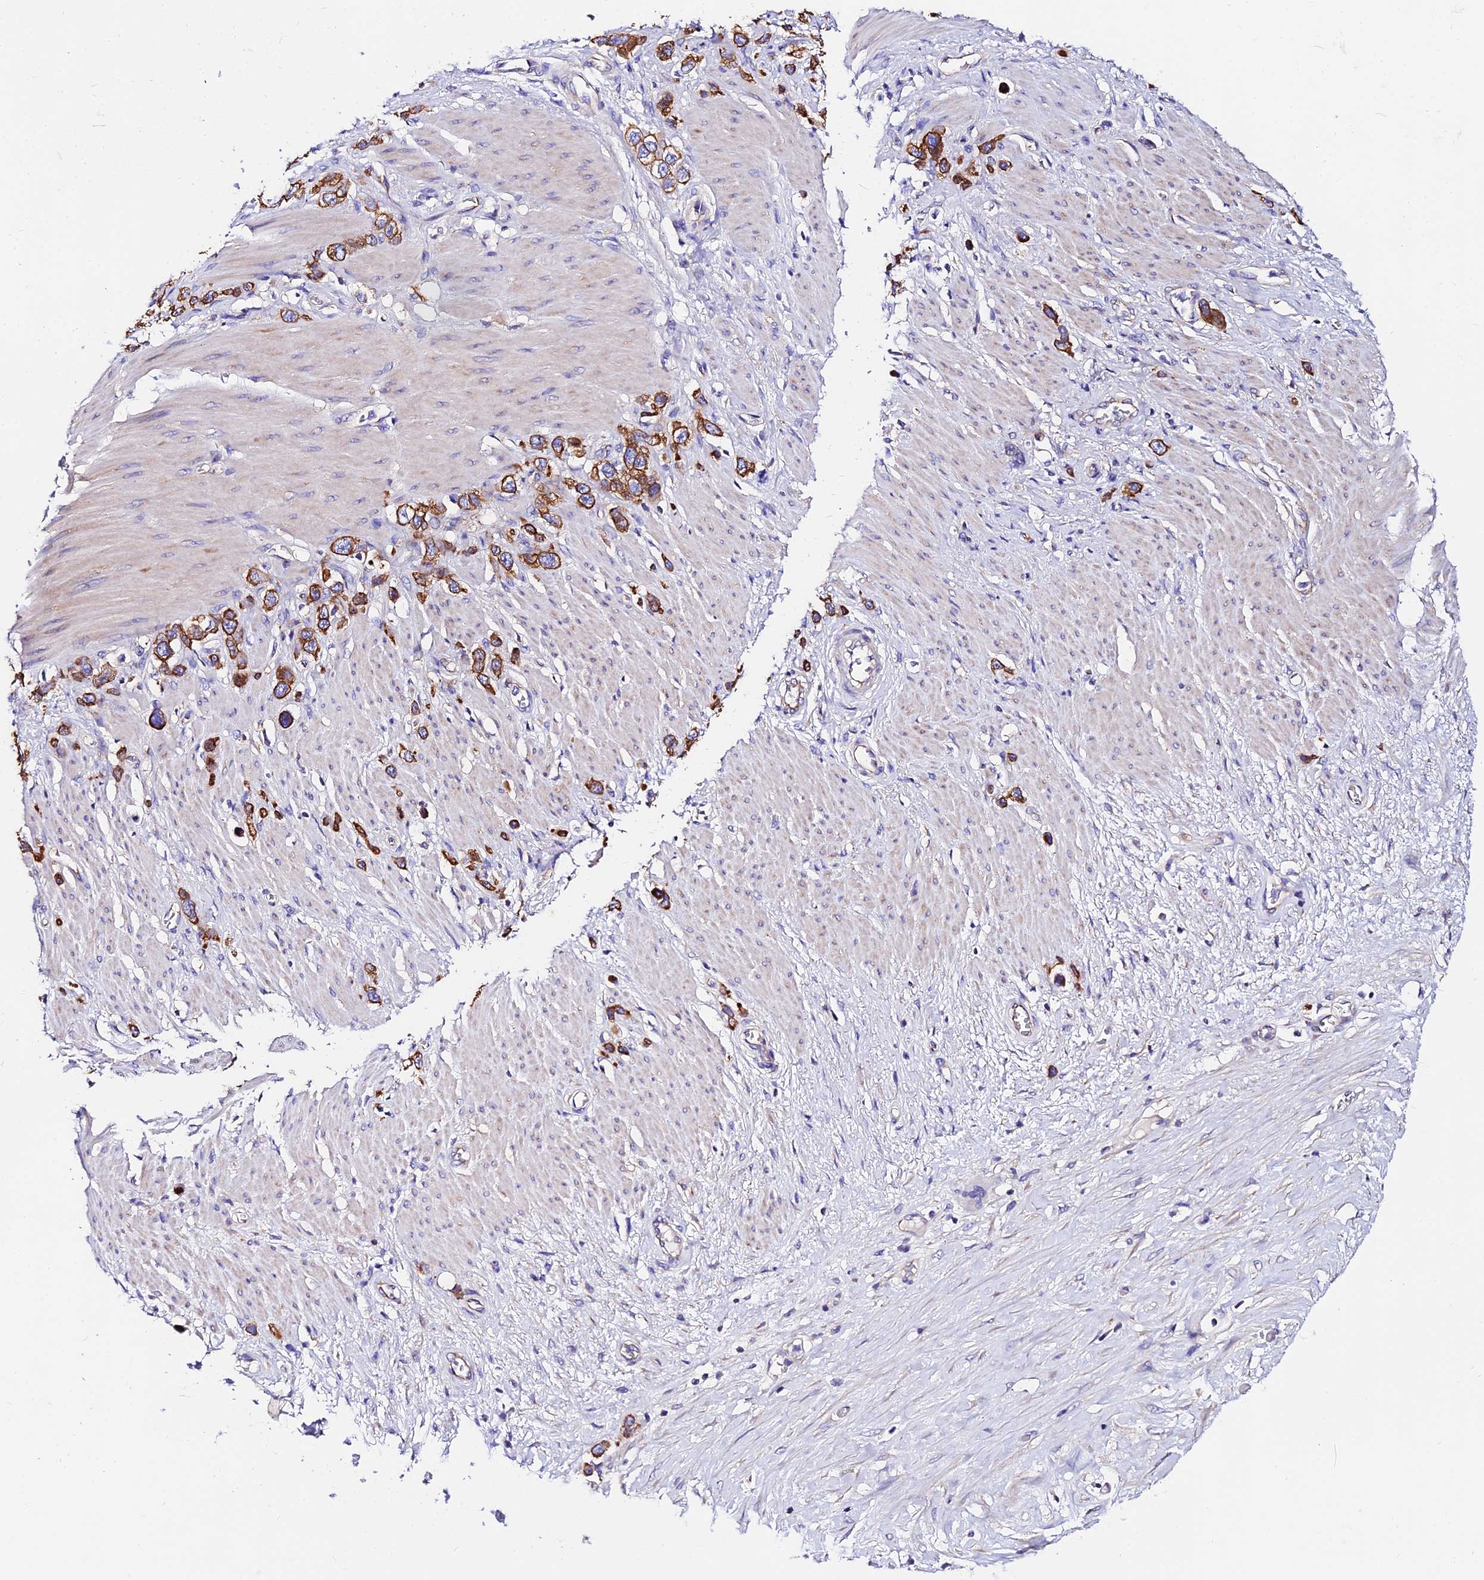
{"staining": {"intensity": "strong", "quantity": ">75%", "location": "cytoplasmic/membranous"}, "tissue": "stomach cancer", "cell_type": "Tumor cells", "image_type": "cancer", "snomed": [{"axis": "morphology", "description": "Adenocarcinoma, NOS"}, {"axis": "morphology", "description": "Adenocarcinoma, High grade"}, {"axis": "topography", "description": "Stomach, upper"}, {"axis": "topography", "description": "Stomach, lower"}], "caption": "This histopathology image demonstrates IHC staining of stomach cancer, with high strong cytoplasmic/membranous staining in about >75% of tumor cells.", "gene": "DAW1", "patient": {"sex": "female", "age": 65}}